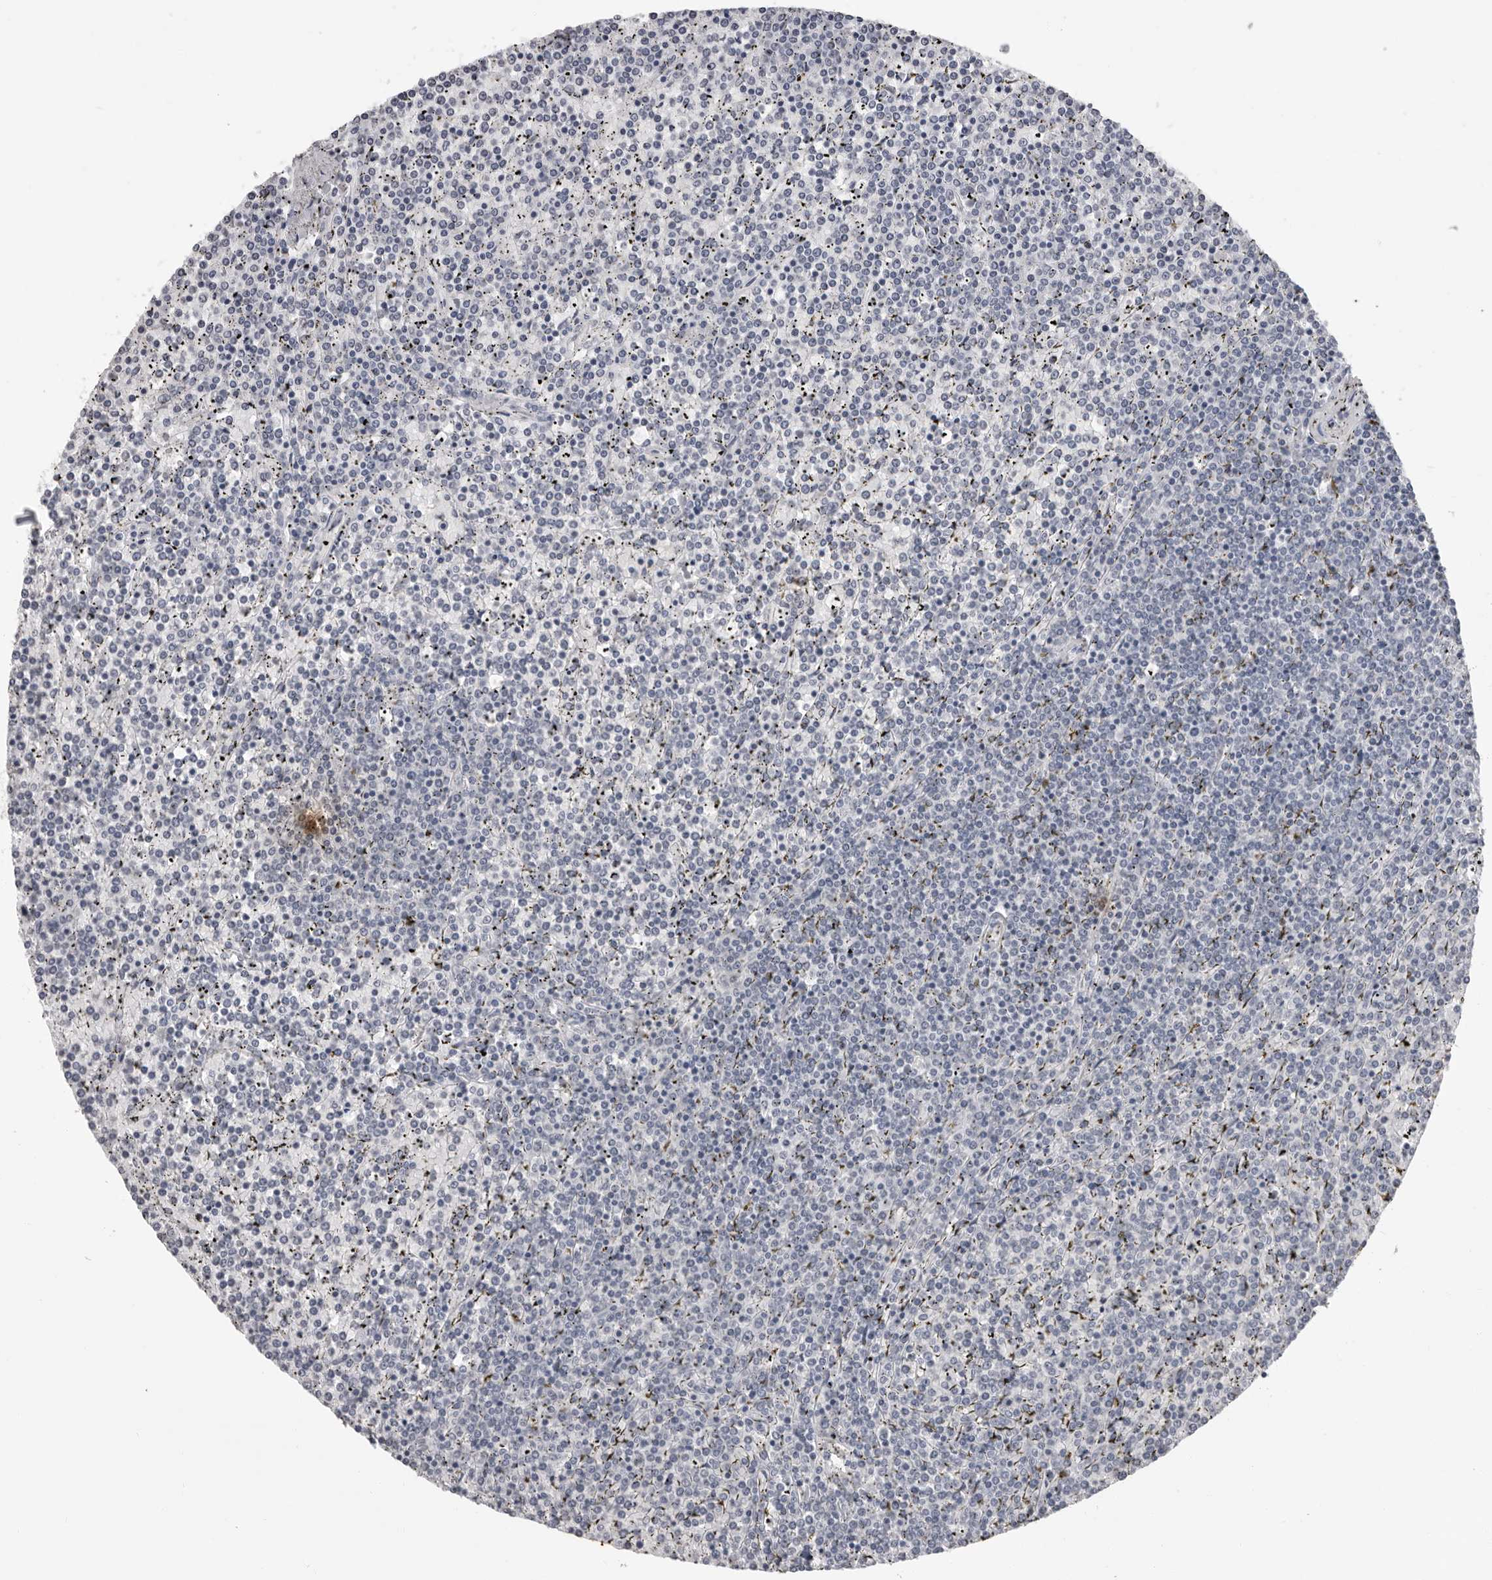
{"staining": {"intensity": "negative", "quantity": "none", "location": "none"}, "tissue": "lymphoma", "cell_type": "Tumor cells", "image_type": "cancer", "snomed": [{"axis": "morphology", "description": "Malignant lymphoma, non-Hodgkin's type, Low grade"}, {"axis": "topography", "description": "Spleen"}], "caption": "High power microscopy image of an immunohistochemistry micrograph of lymphoma, revealing no significant positivity in tumor cells. (IHC, brightfield microscopy, high magnification).", "gene": "HEPACAM", "patient": {"sex": "female", "age": 19}}